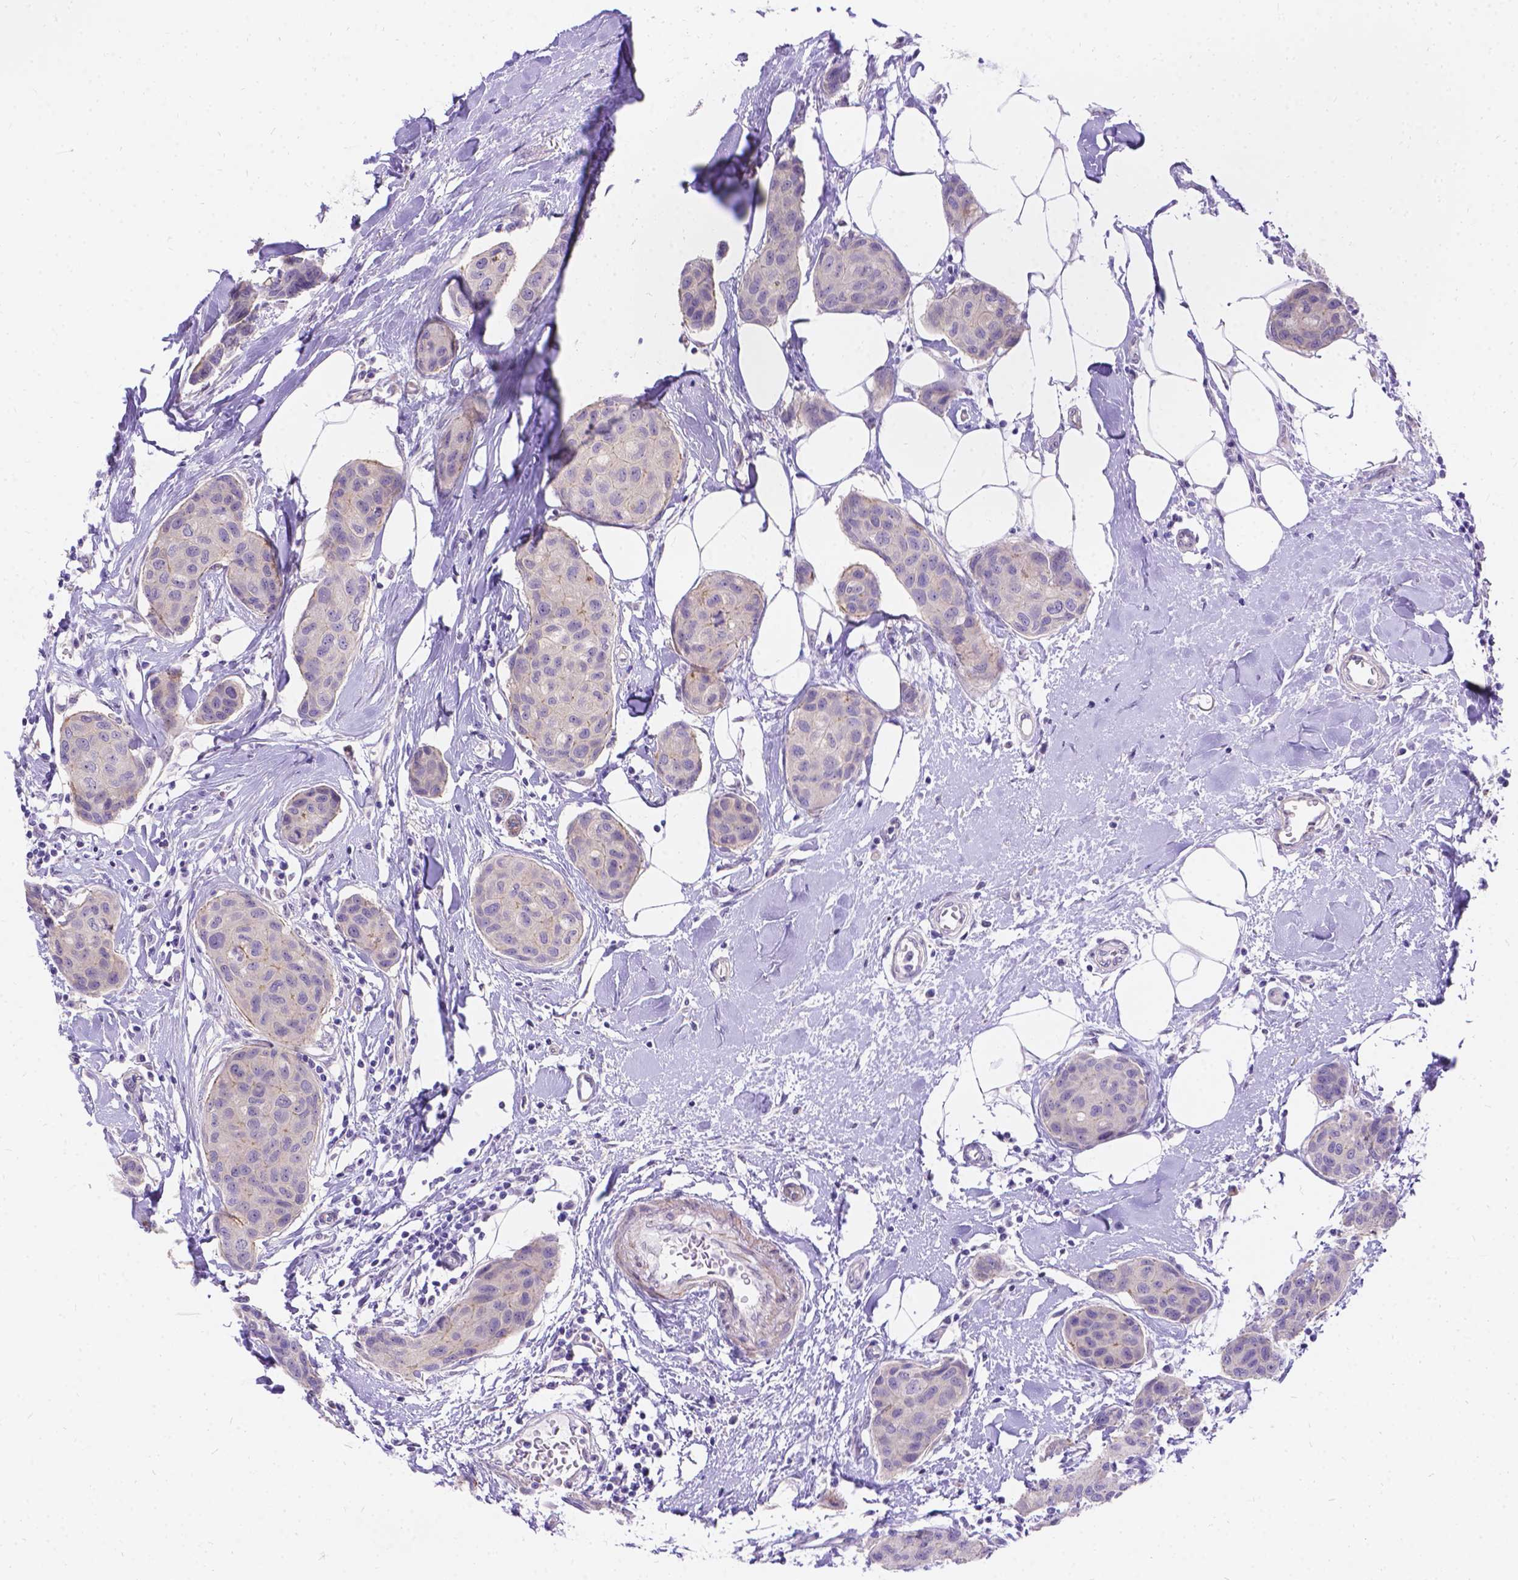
{"staining": {"intensity": "negative", "quantity": "none", "location": "none"}, "tissue": "breast cancer", "cell_type": "Tumor cells", "image_type": "cancer", "snomed": [{"axis": "morphology", "description": "Duct carcinoma"}, {"axis": "topography", "description": "Breast"}], "caption": "Immunohistochemistry histopathology image of human breast cancer stained for a protein (brown), which shows no staining in tumor cells.", "gene": "PALS1", "patient": {"sex": "female", "age": 80}}